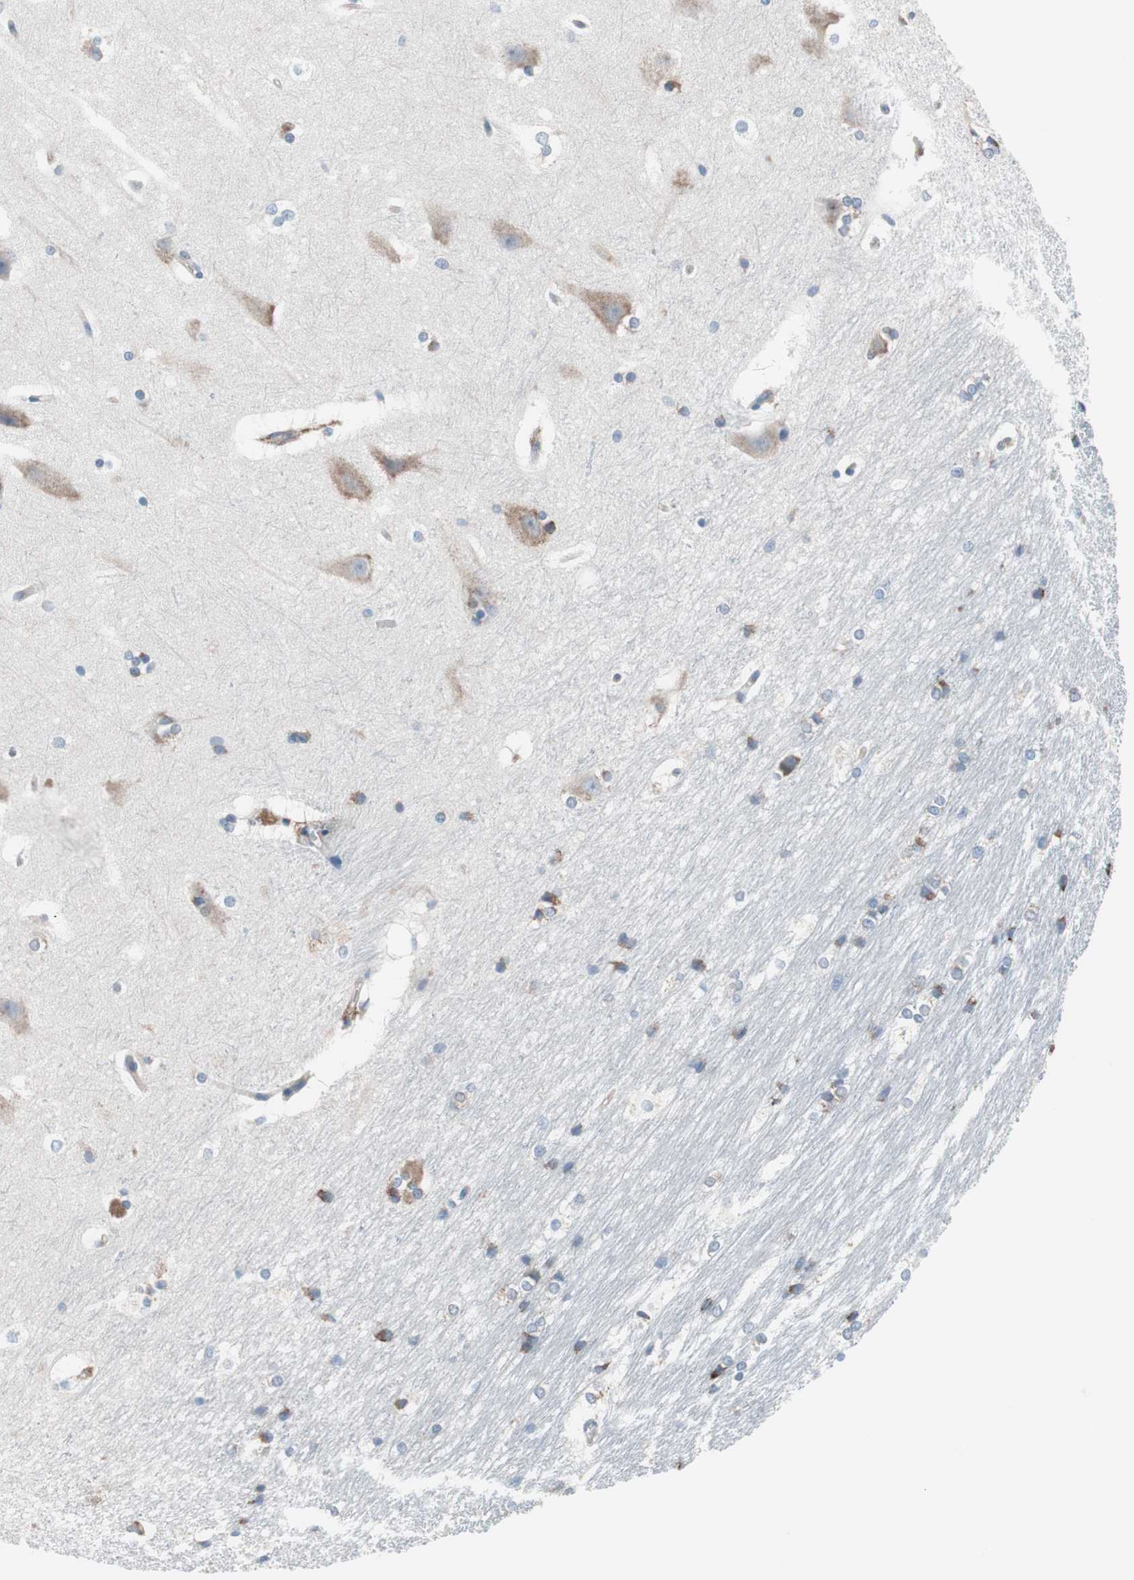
{"staining": {"intensity": "moderate", "quantity": "<25%", "location": "cytoplasmic/membranous"}, "tissue": "hippocampus", "cell_type": "Glial cells", "image_type": "normal", "snomed": [{"axis": "morphology", "description": "Normal tissue, NOS"}, {"axis": "topography", "description": "Hippocampus"}], "caption": "Immunohistochemistry (DAB (3,3'-diaminobenzidine)) staining of unremarkable human hippocampus shows moderate cytoplasmic/membranous protein positivity in about <25% of glial cells. The protein of interest is shown in brown color, while the nuclei are stained blue.", "gene": "SLC27A4", "patient": {"sex": "female", "age": 19}}